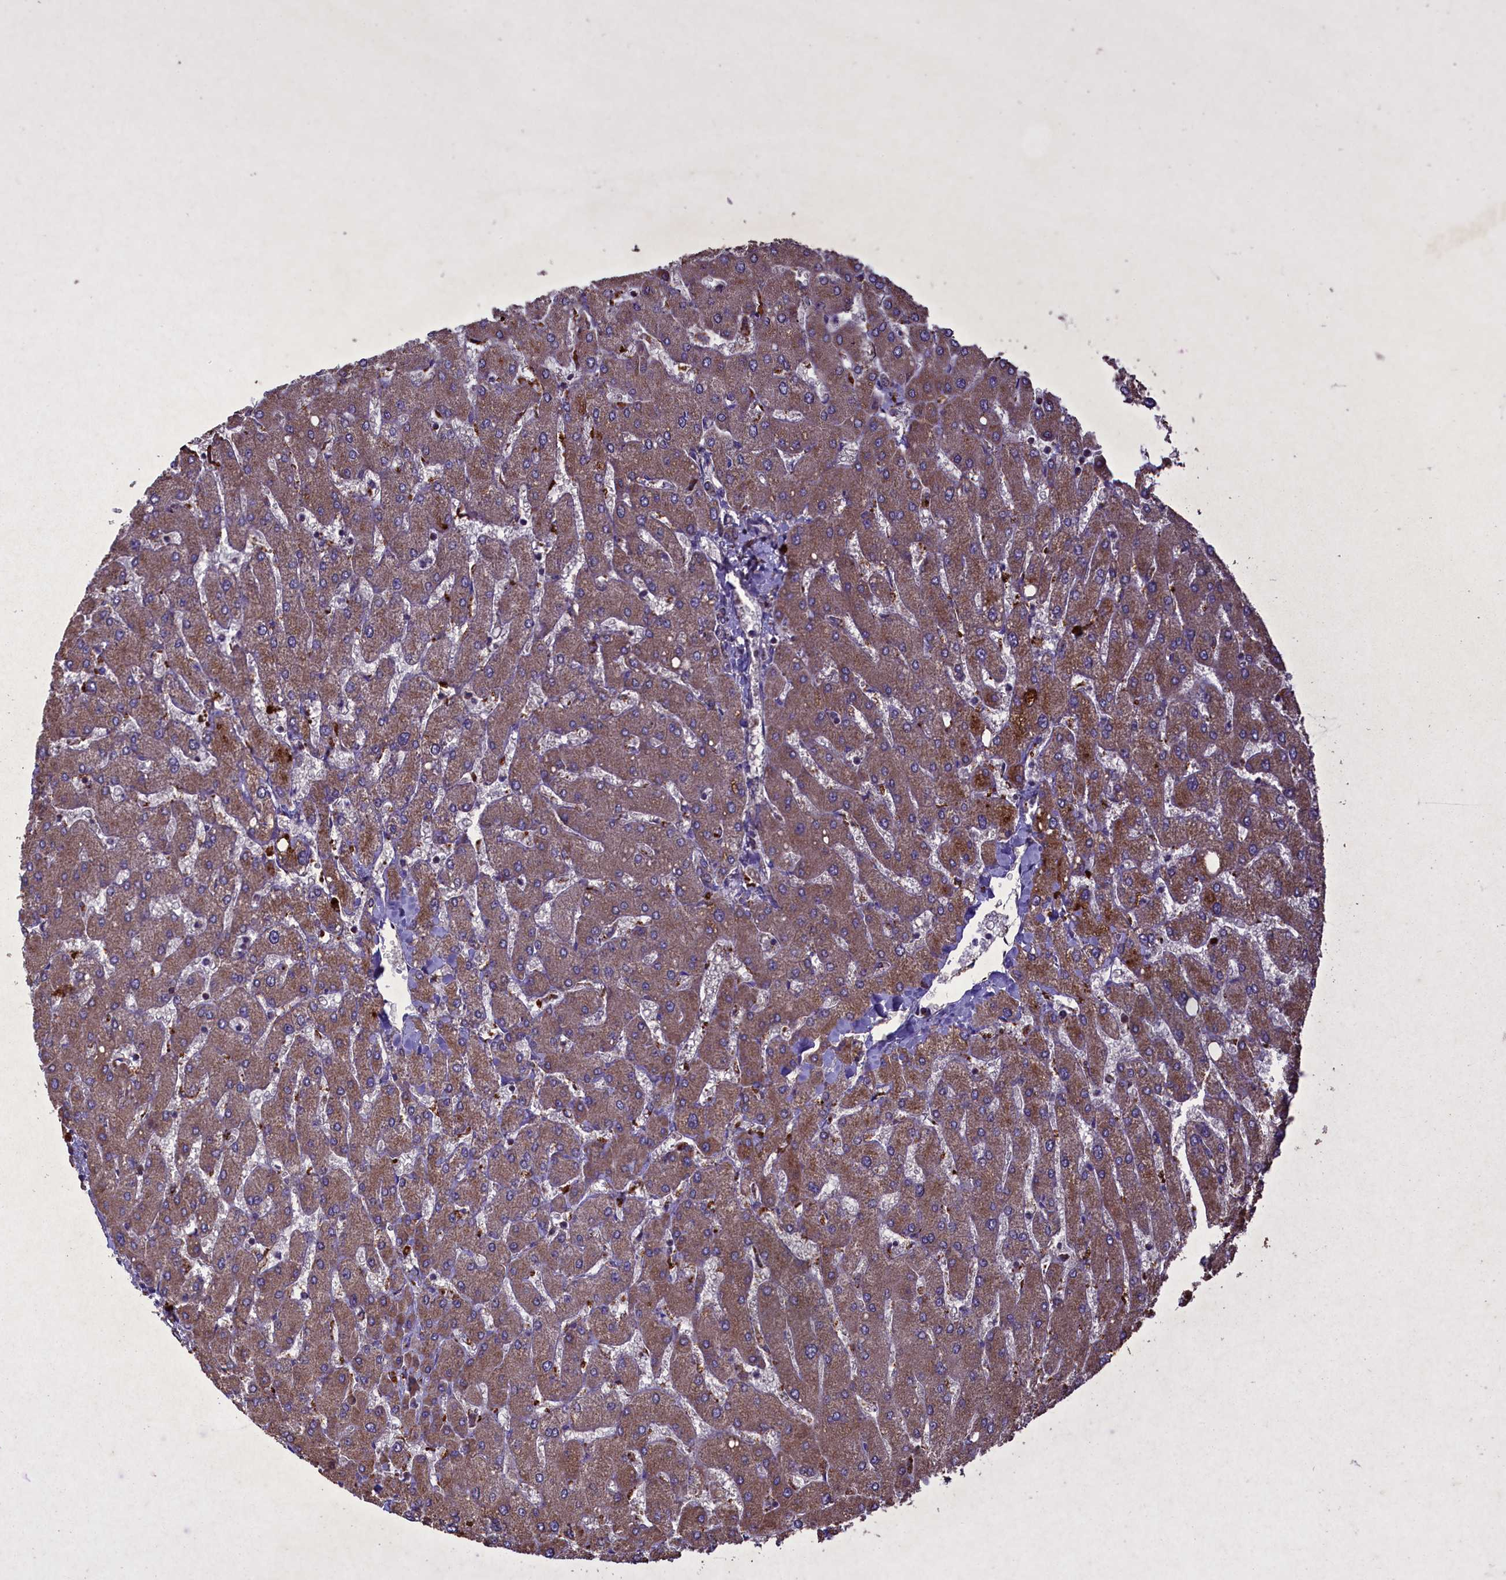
{"staining": {"intensity": "moderate", "quantity": "25%-75%", "location": "cytoplasmic/membranous"}, "tissue": "liver", "cell_type": "Cholangiocytes", "image_type": "normal", "snomed": [{"axis": "morphology", "description": "Normal tissue, NOS"}, {"axis": "topography", "description": "Liver"}], "caption": "DAB immunohistochemical staining of benign human liver exhibits moderate cytoplasmic/membranous protein expression in about 25%-75% of cholangiocytes. (Brightfield microscopy of DAB IHC at high magnification).", "gene": "CIAO2B", "patient": {"sex": "male", "age": 55}}